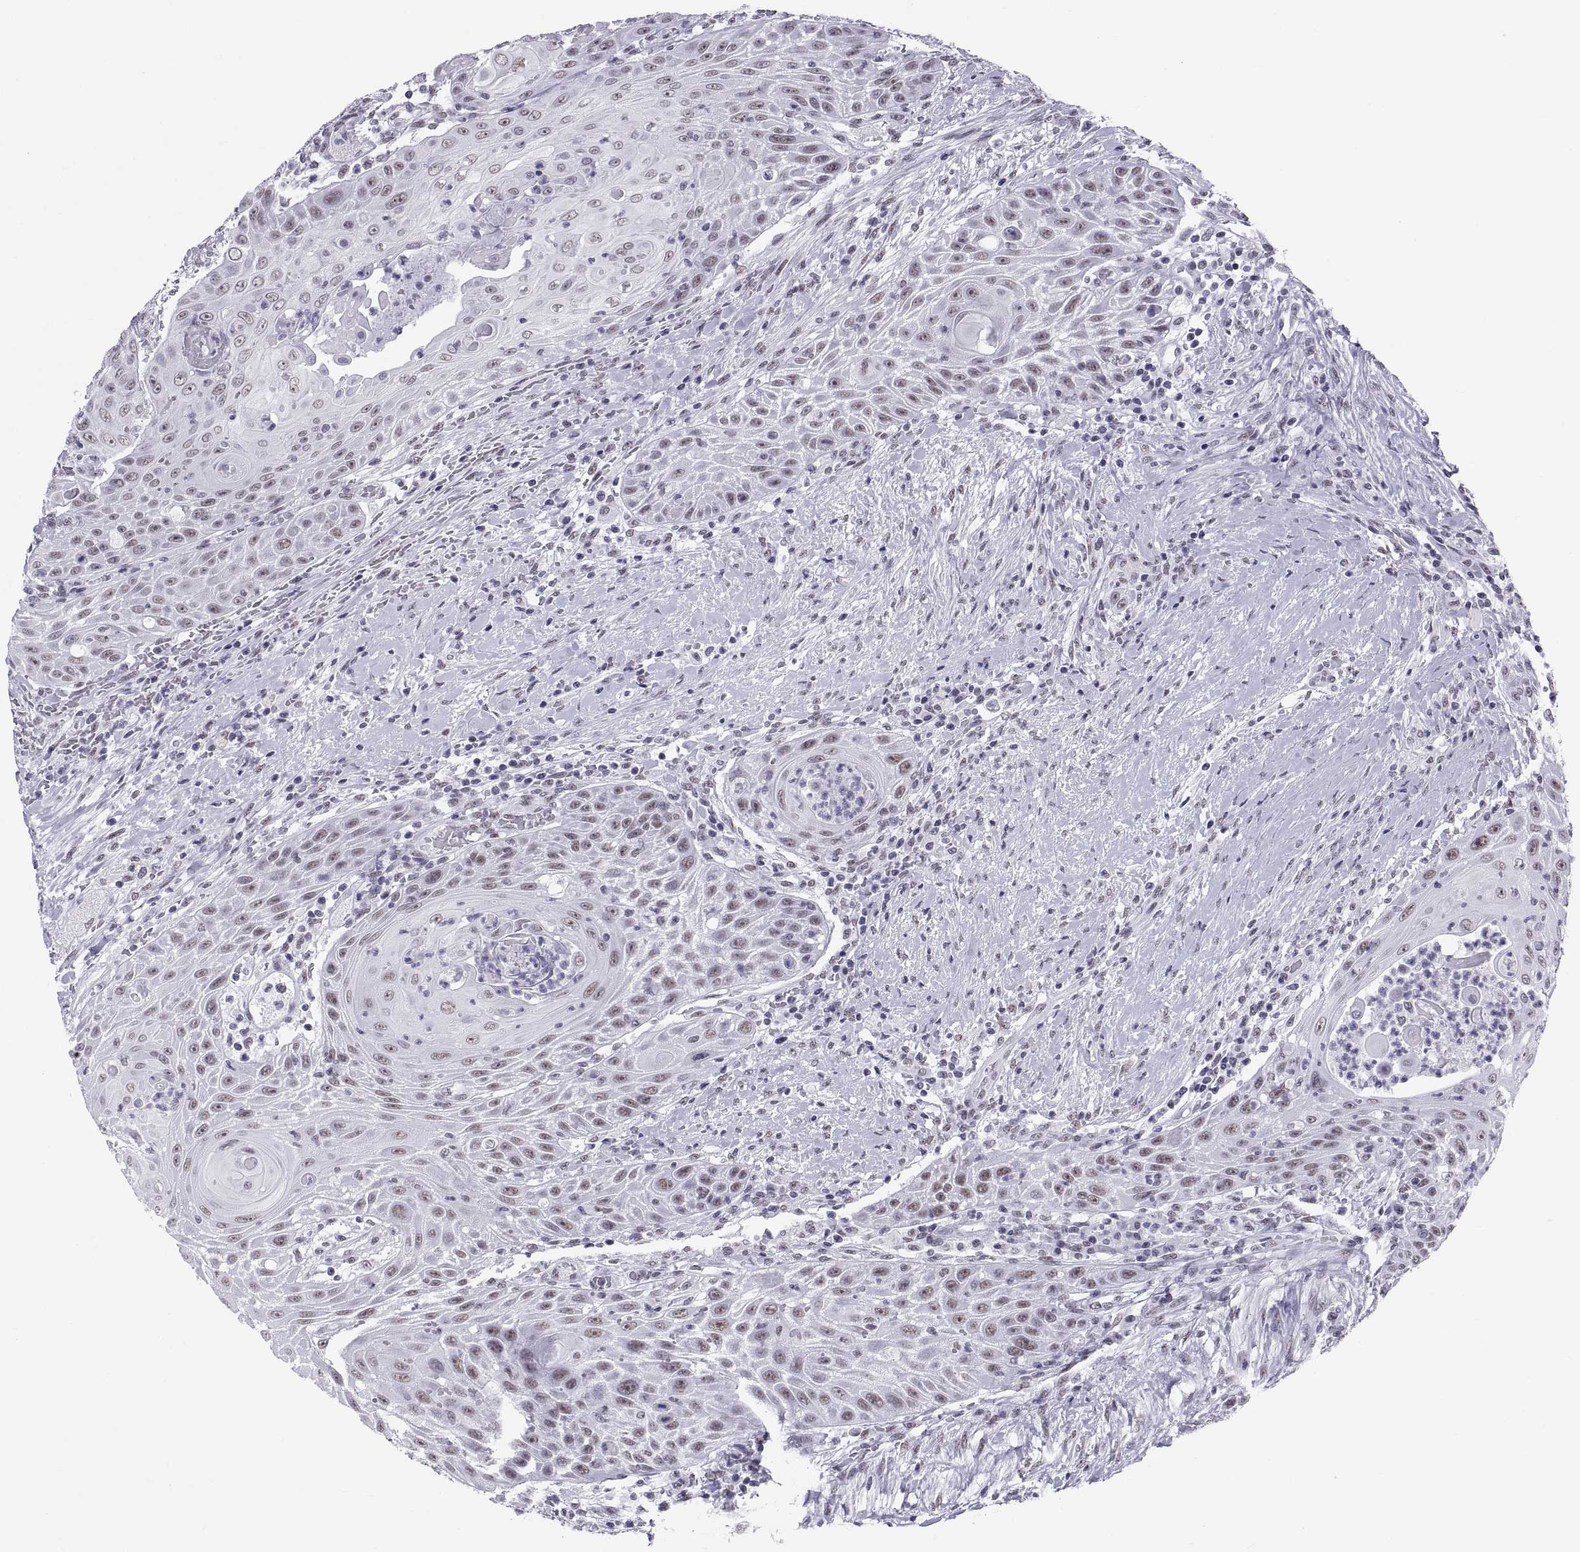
{"staining": {"intensity": "weak", "quantity": ">75%", "location": "nuclear"}, "tissue": "head and neck cancer", "cell_type": "Tumor cells", "image_type": "cancer", "snomed": [{"axis": "morphology", "description": "Squamous cell carcinoma, NOS"}, {"axis": "topography", "description": "Head-Neck"}], "caption": "Tumor cells exhibit low levels of weak nuclear positivity in approximately >75% of cells in human head and neck squamous cell carcinoma.", "gene": "NEUROD6", "patient": {"sex": "male", "age": 69}}